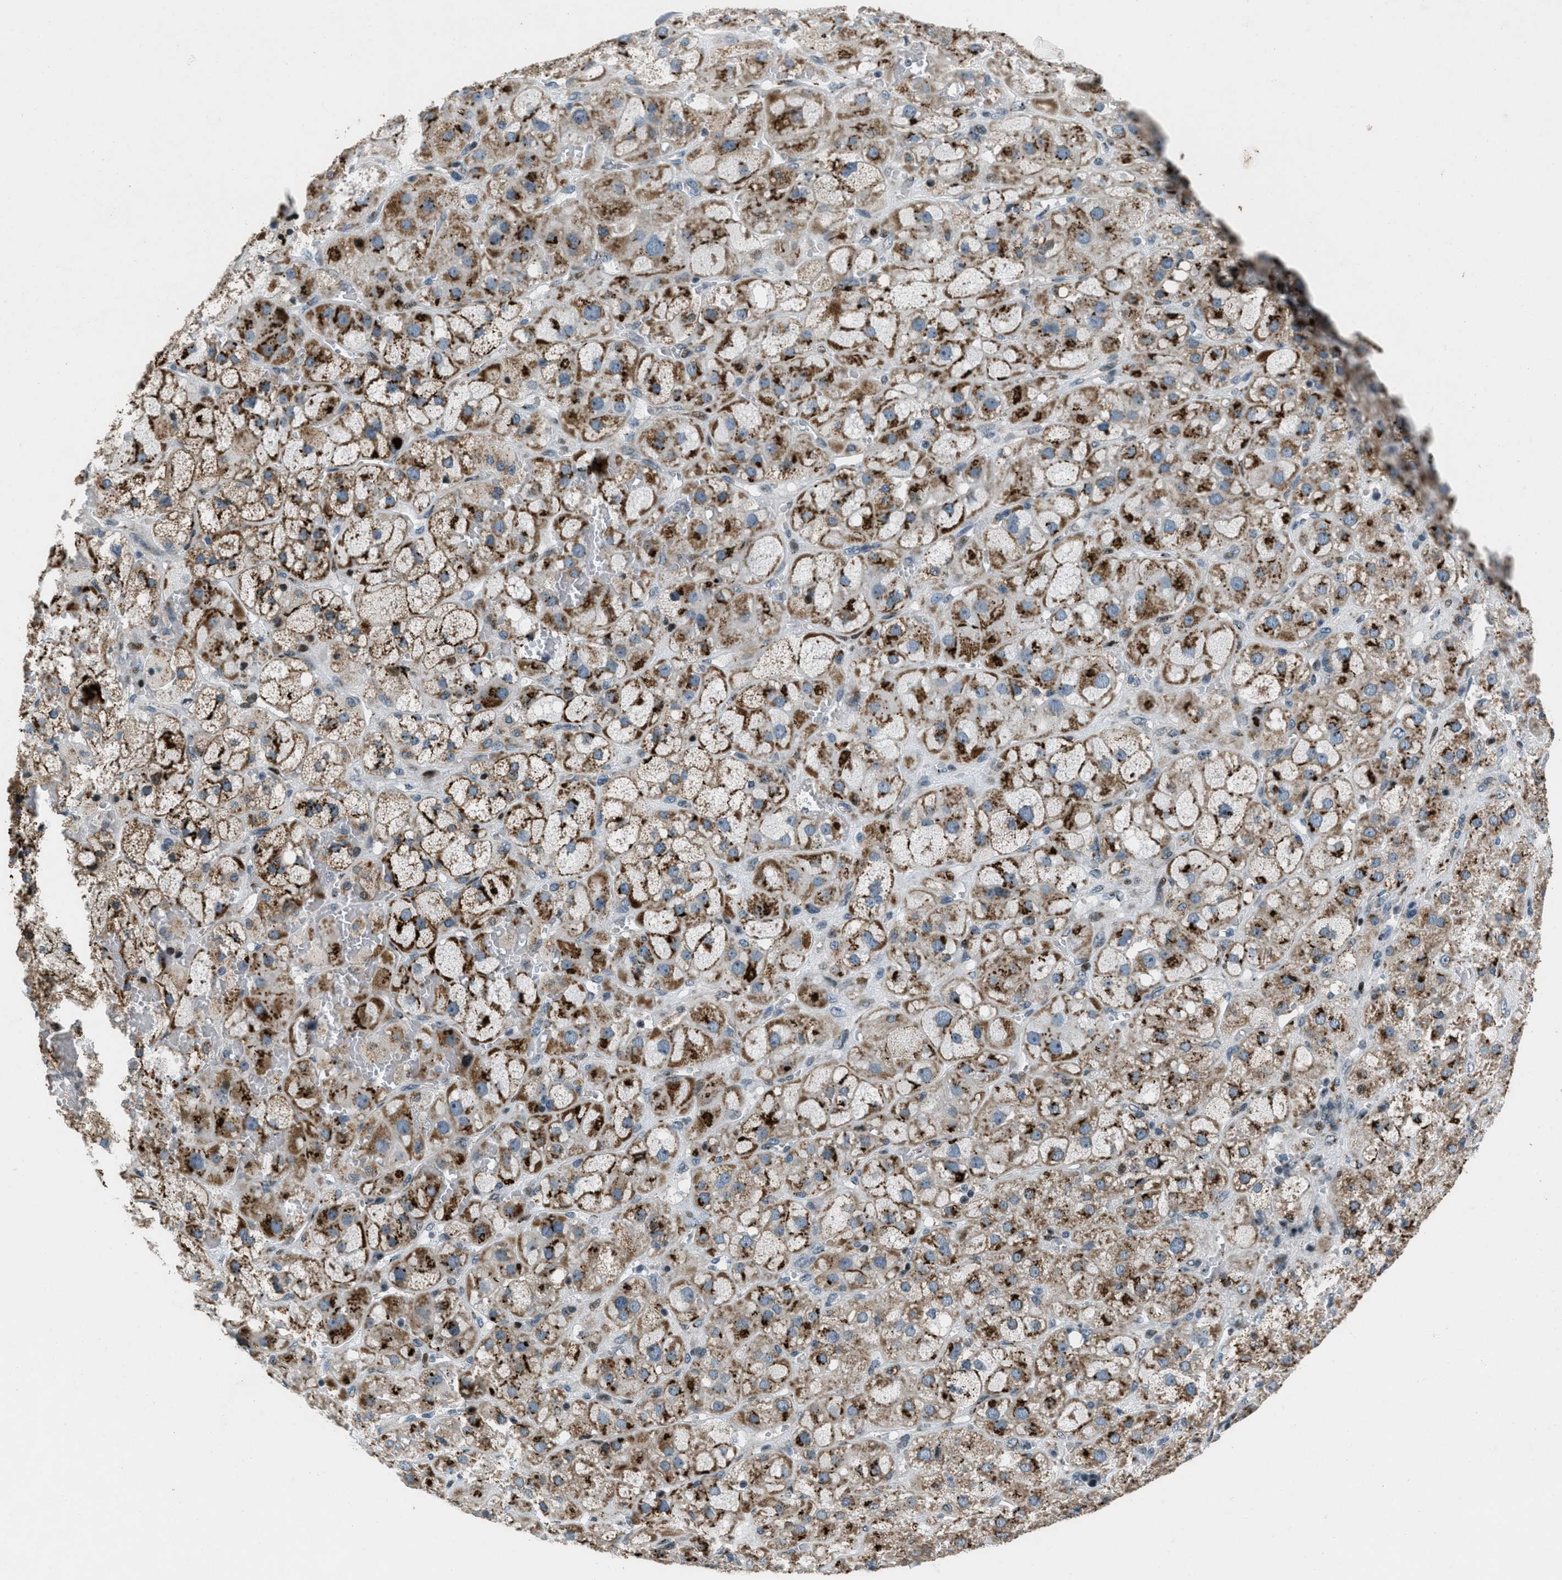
{"staining": {"intensity": "strong", "quantity": ">75%", "location": "cytoplasmic/membranous,nuclear"}, "tissue": "adrenal gland", "cell_type": "Glandular cells", "image_type": "normal", "snomed": [{"axis": "morphology", "description": "Normal tissue, NOS"}, {"axis": "topography", "description": "Adrenal gland"}], "caption": "Immunohistochemistry histopathology image of unremarkable adrenal gland: adrenal gland stained using IHC displays high levels of strong protein expression localized specifically in the cytoplasmic/membranous,nuclear of glandular cells, appearing as a cytoplasmic/membranous,nuclear brown color.", "gene": "GPC6", "patient": {"sex": "female", "age": 47}}